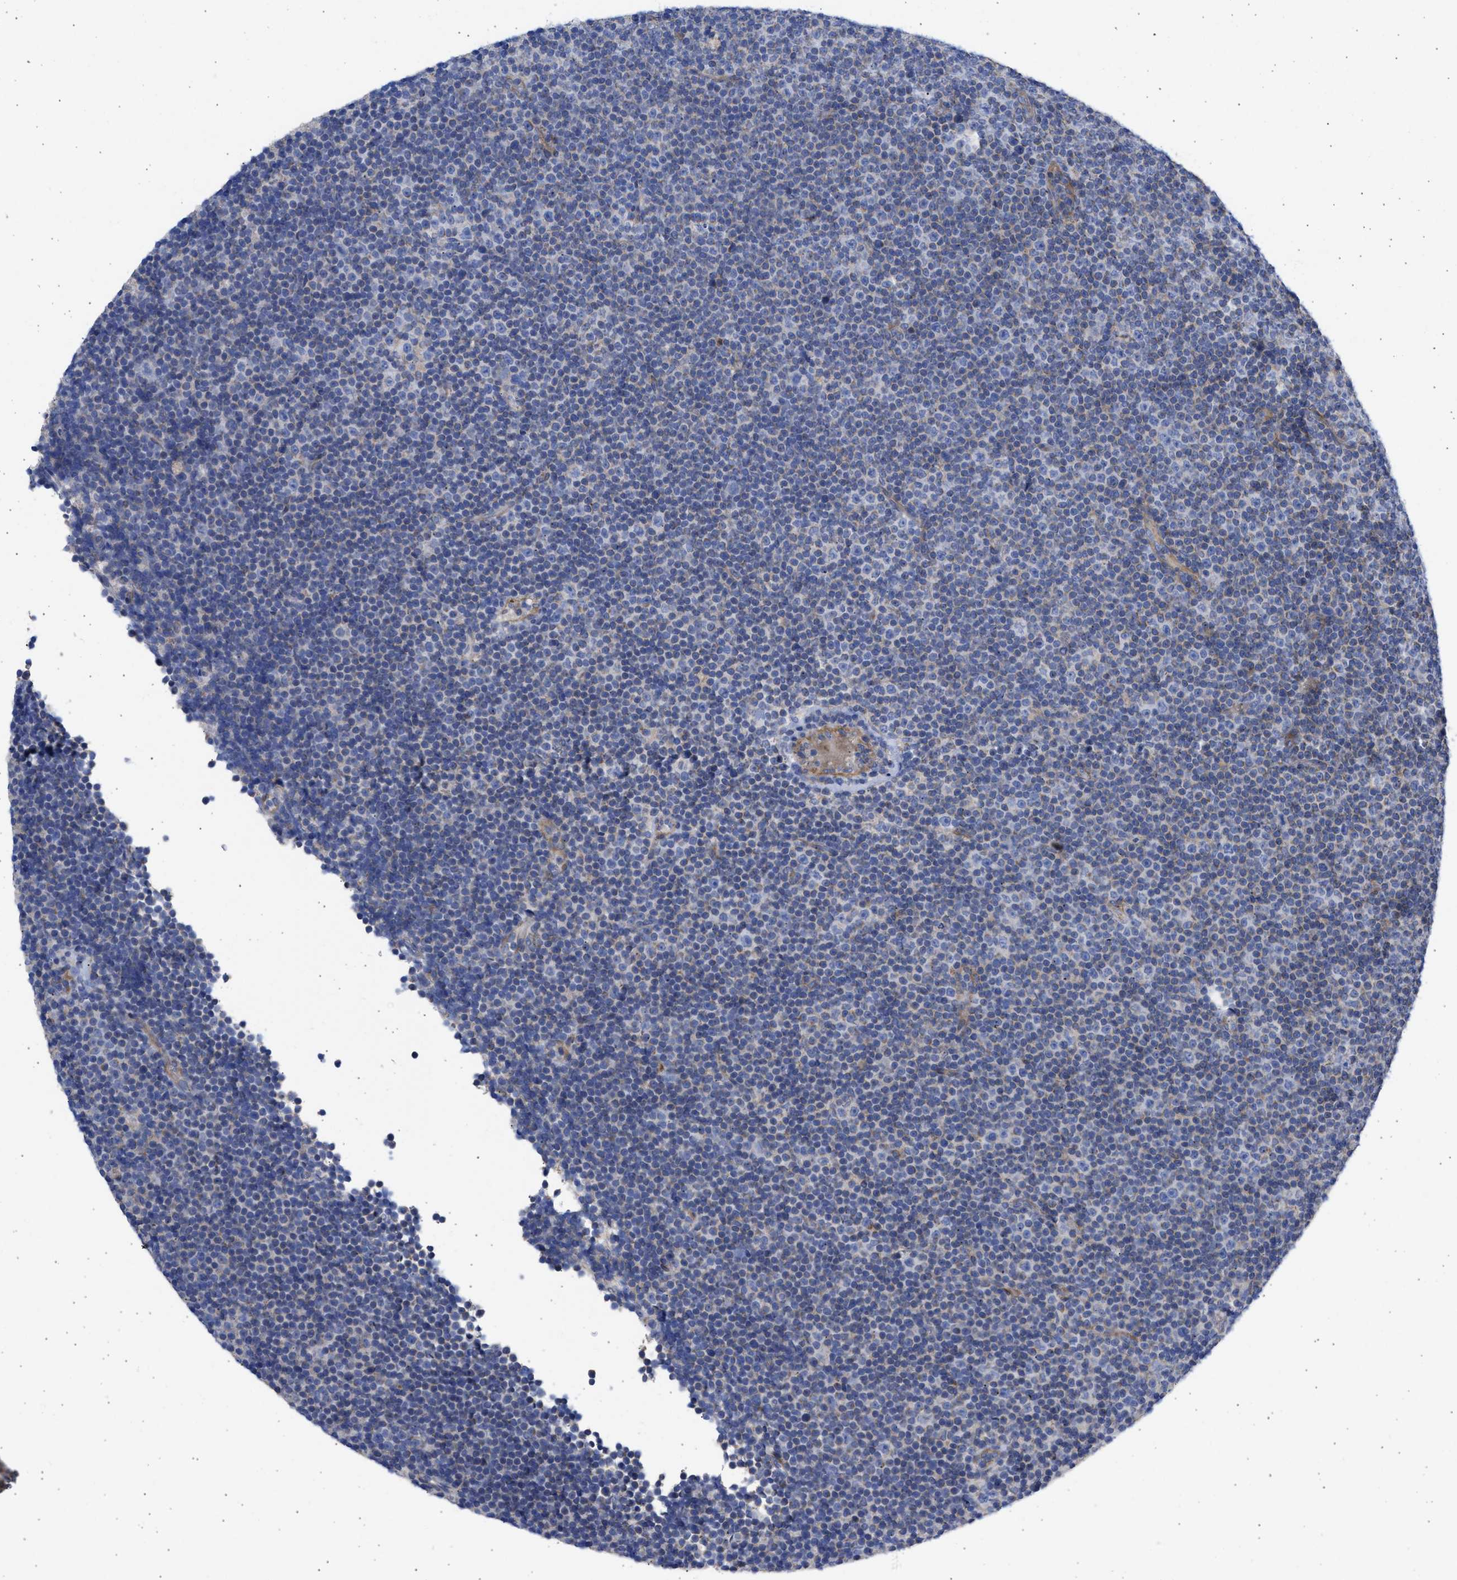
{"staining": {"intensity": "weak", "quantity": "25%-75%", "location": "cytoplasmic/membranous"}, "tissue": "lymphoma", "cell_type": "Tumor cells", "image_type": "cancer", "snomed": [{"axis": "morphology", "description": "Malignant lymphoma, non-Hodgkin's type, Low grade"}, {"axis": "topography", "description": "Lymph node"}], "caption": "Protein expression analysis of human malignant lymphoma, non-Hodgkin's type (low-grade) reveals weak cytoplasmic/membranous staining in approximately 25%-75% of tumor cells.", "gene": "BTG3", "patient": {"sex": "female", "age": 67}}